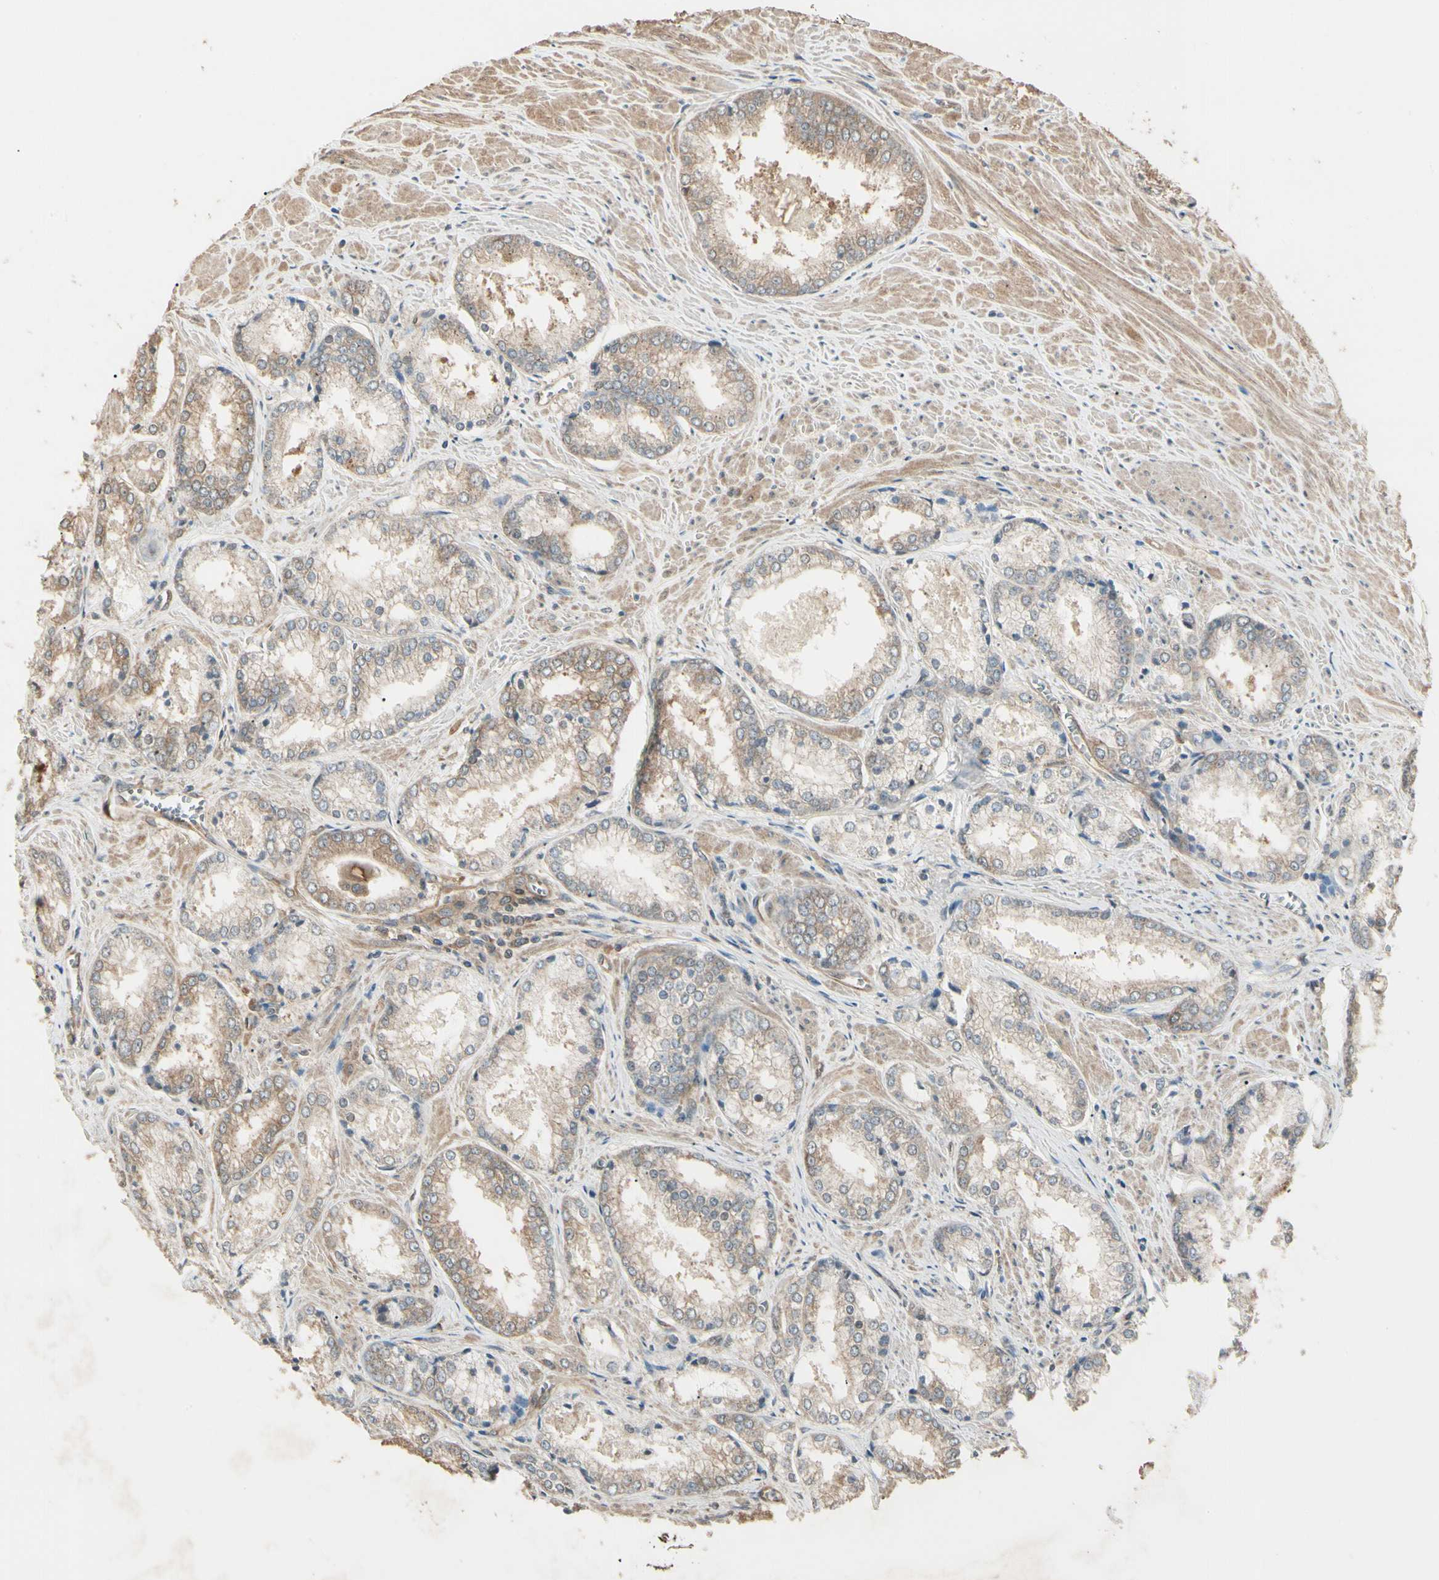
{"staining": {"intensity": "moderate", "quantity": ">75%", "location": "cytoplasmic/membranous"}, "tissue": "prostate cancer", "cell_type": "Tumor cells", "image_type": "cancer", "snomed": [{"axis": "morphology", "description": "Adenocarcinoma, Low grade"}, {"axis": "topography", "description": "Prostate"}], "caption": "Prostate cancer (adenocarcinoma (low-grade)) was stained to show a protein in brown. There is medium levels of moderate cytoplasmic/membranous expression in approximately >75% of tumor cells.", "gene": "CCT7", "patient": {"sex": "male", "age": 64}}